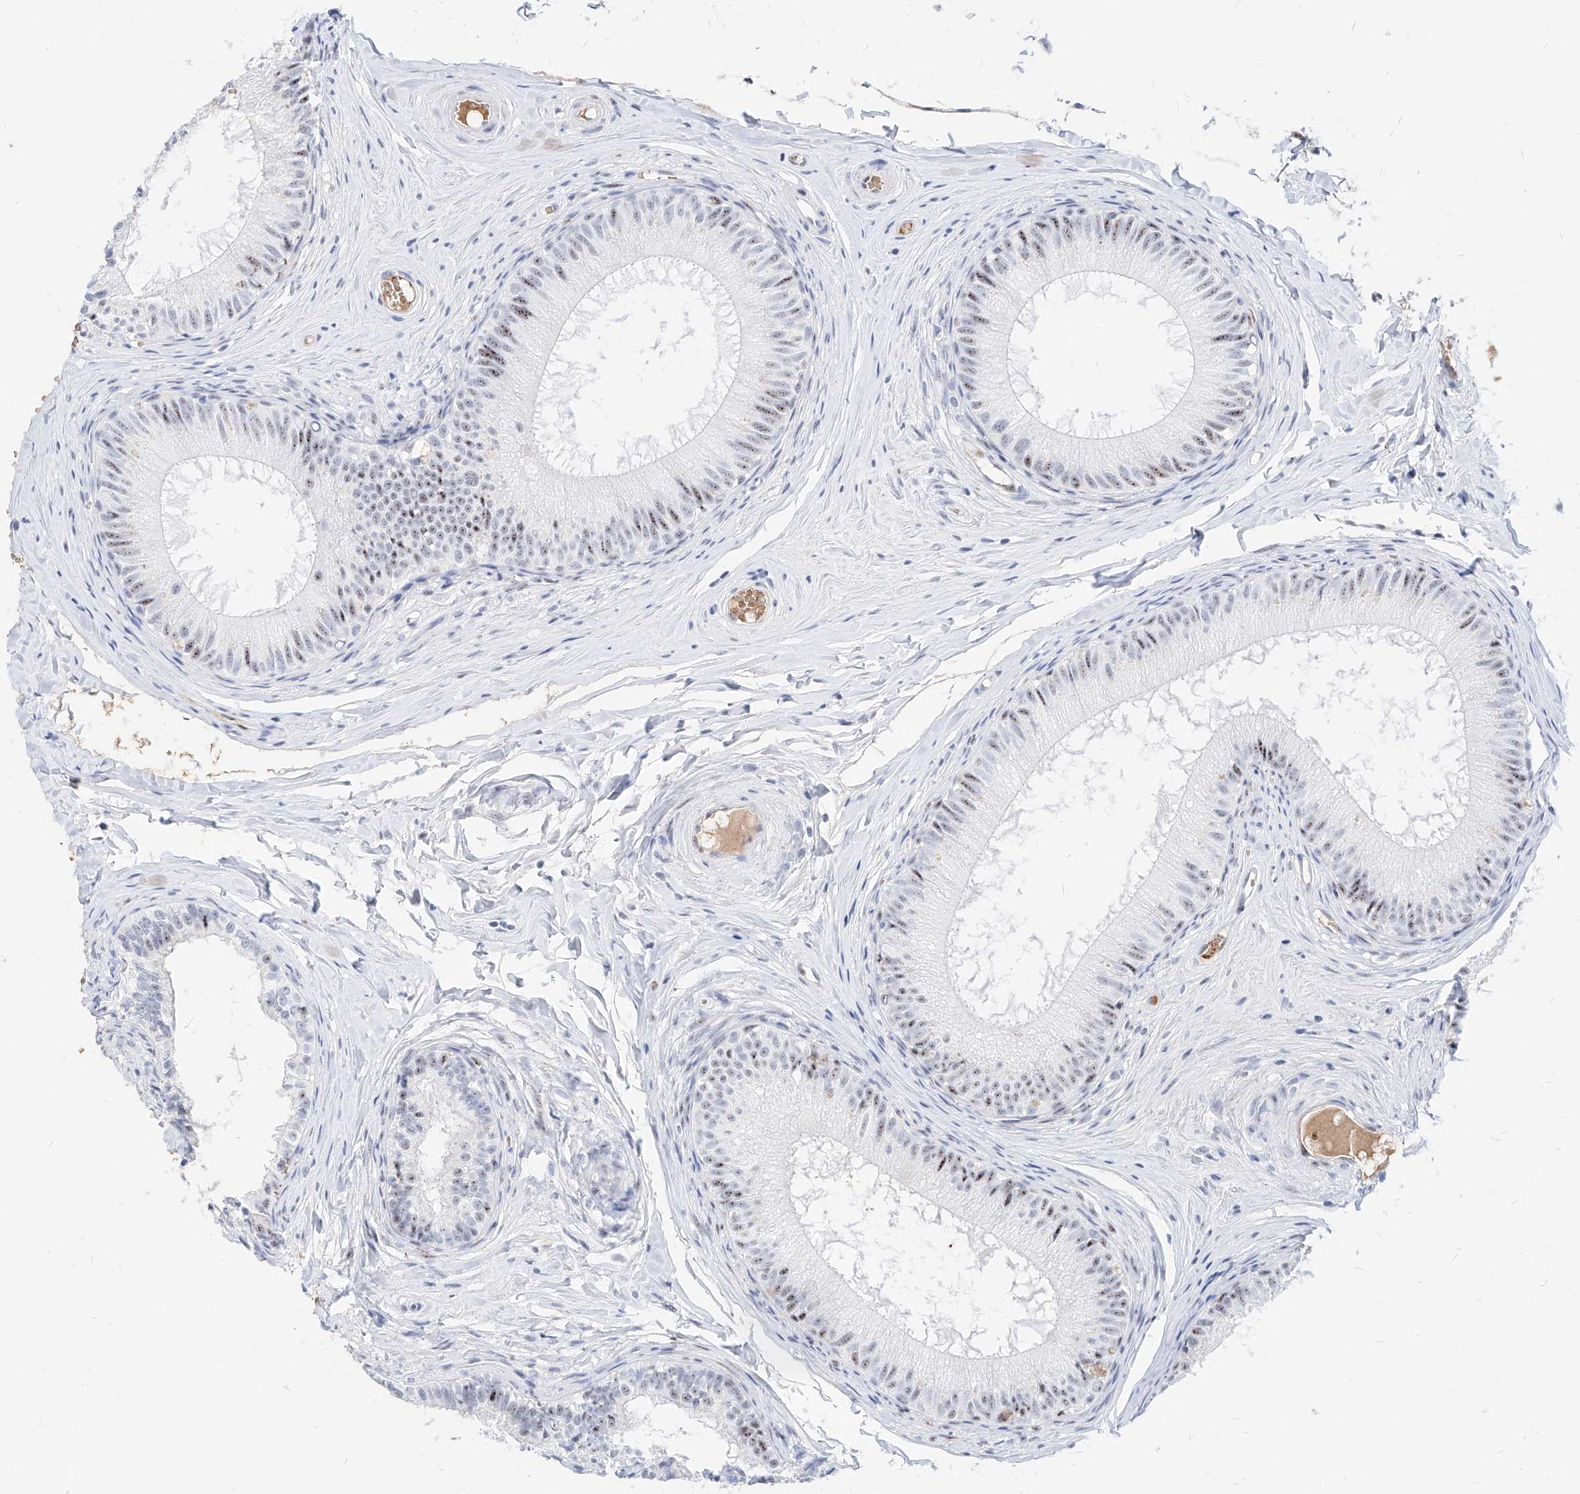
{"staining": {"intensity": "weak", "quantity": "25%-75%", "location": "nuclear"}, "tissue": "epididymis", "cell_type": "Glandular cells", "image_type": "normal", "snomed": [{"axis": "morphology", "description": "Normal tissue, NOS"}, {"axis": "topography", "description": "Epididymis"}], "caption": "Glandular cells demonstrate low levels of weak nuclear staining in approximately 25%-75% of cells in normal epididymis.", "gene": "ZFP42", "patient": {"sex": "male", "age": 34}}